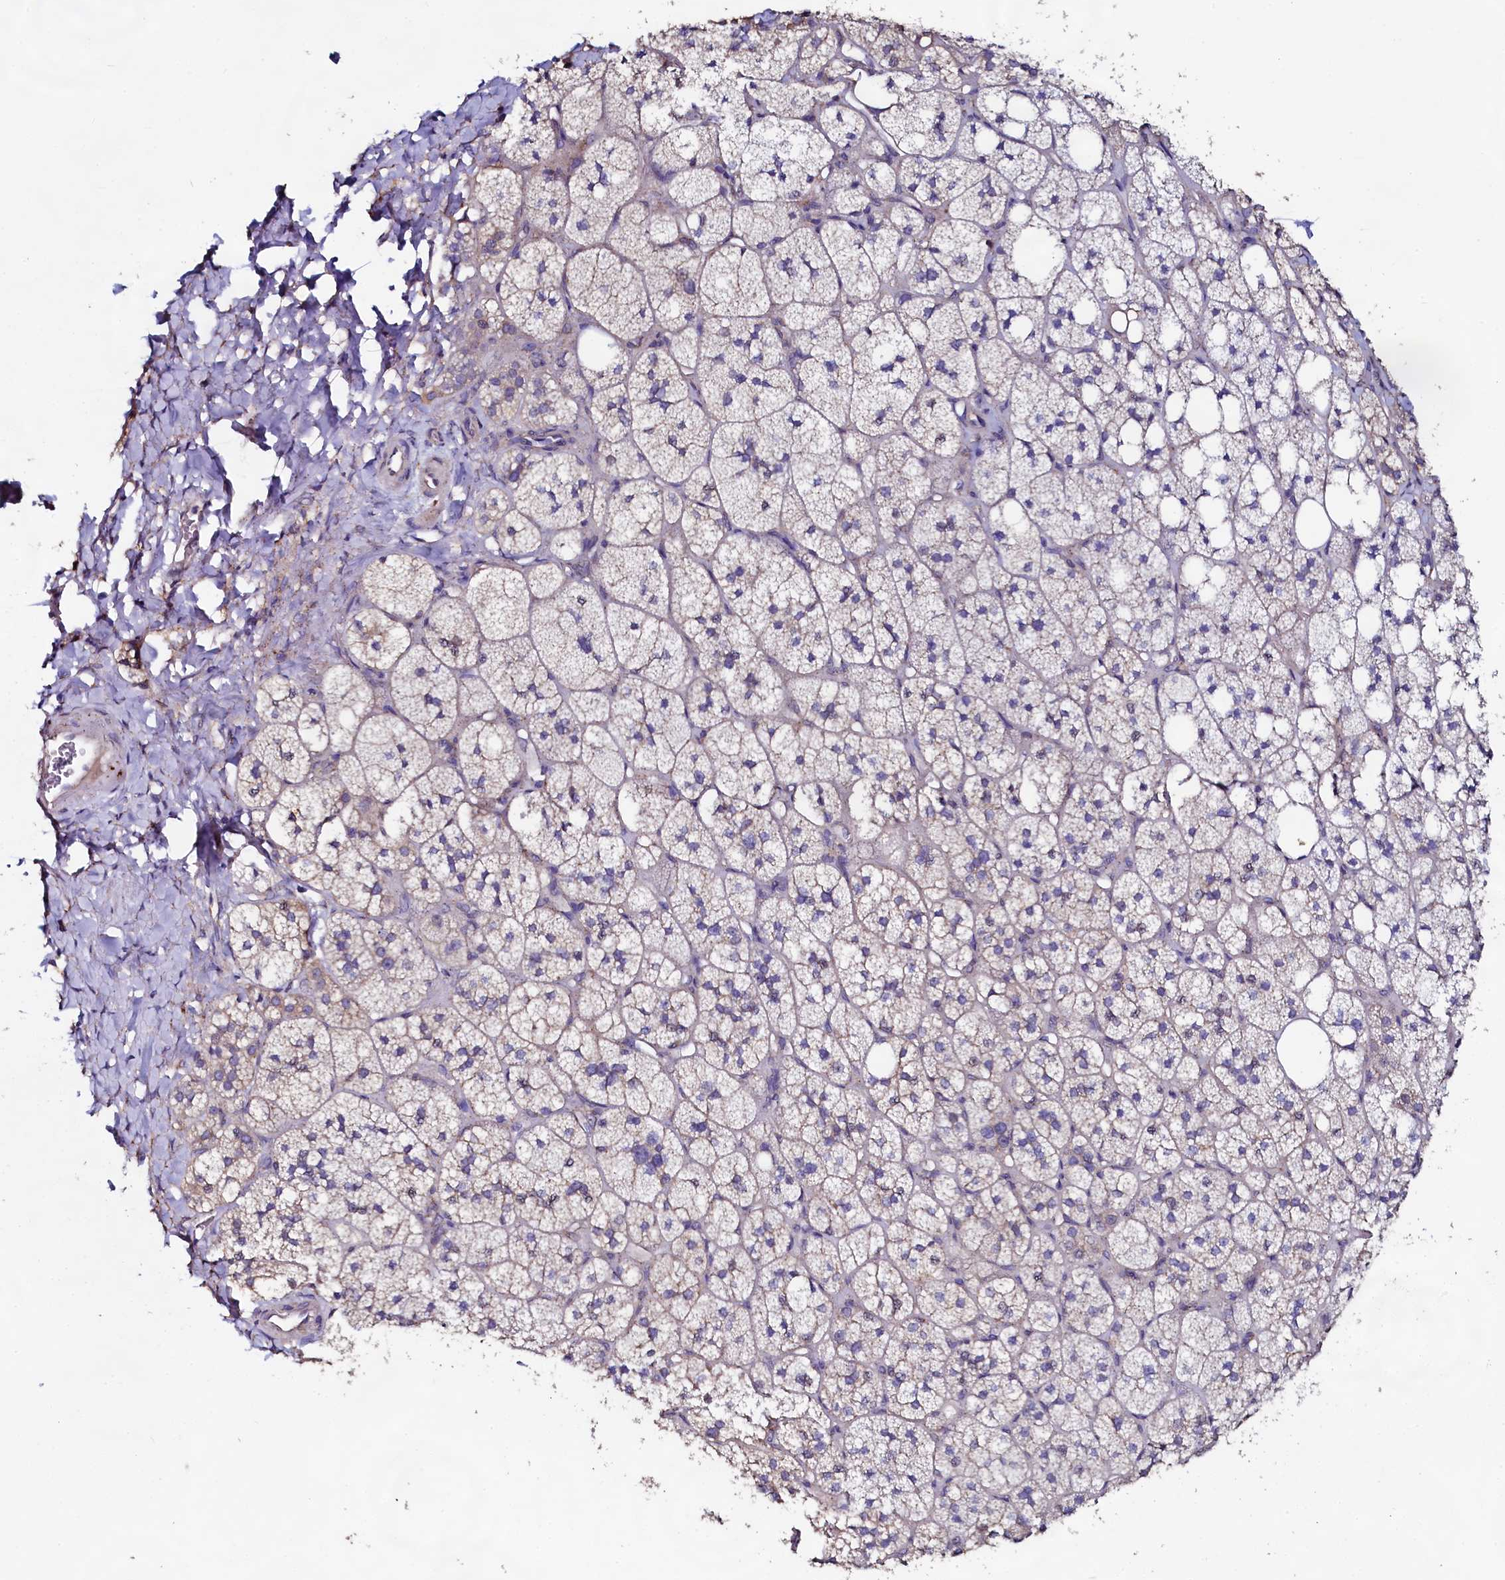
{"staining": {"intensity": "negative", "quantity": "none", "location": "none"}, "tissue": "adrenal gland", "cell_type": "Glandular cells", "image_type": "normal", "snomed": [{"axis": "morphology", "description": "Normal tissue, NOS"}, {"axis": "topography", "description": "Adrenal gland"}], "caption": "Immunohistochemical staining of normal human adrenal gland displays no significant expression in glandular cells. (DAB (3,3'-diaminobenzidine) immunohistochemistry with hematoxylin counter stain).", "gene": "USPL1", "patient": {"sex": "male", "age": 61}}